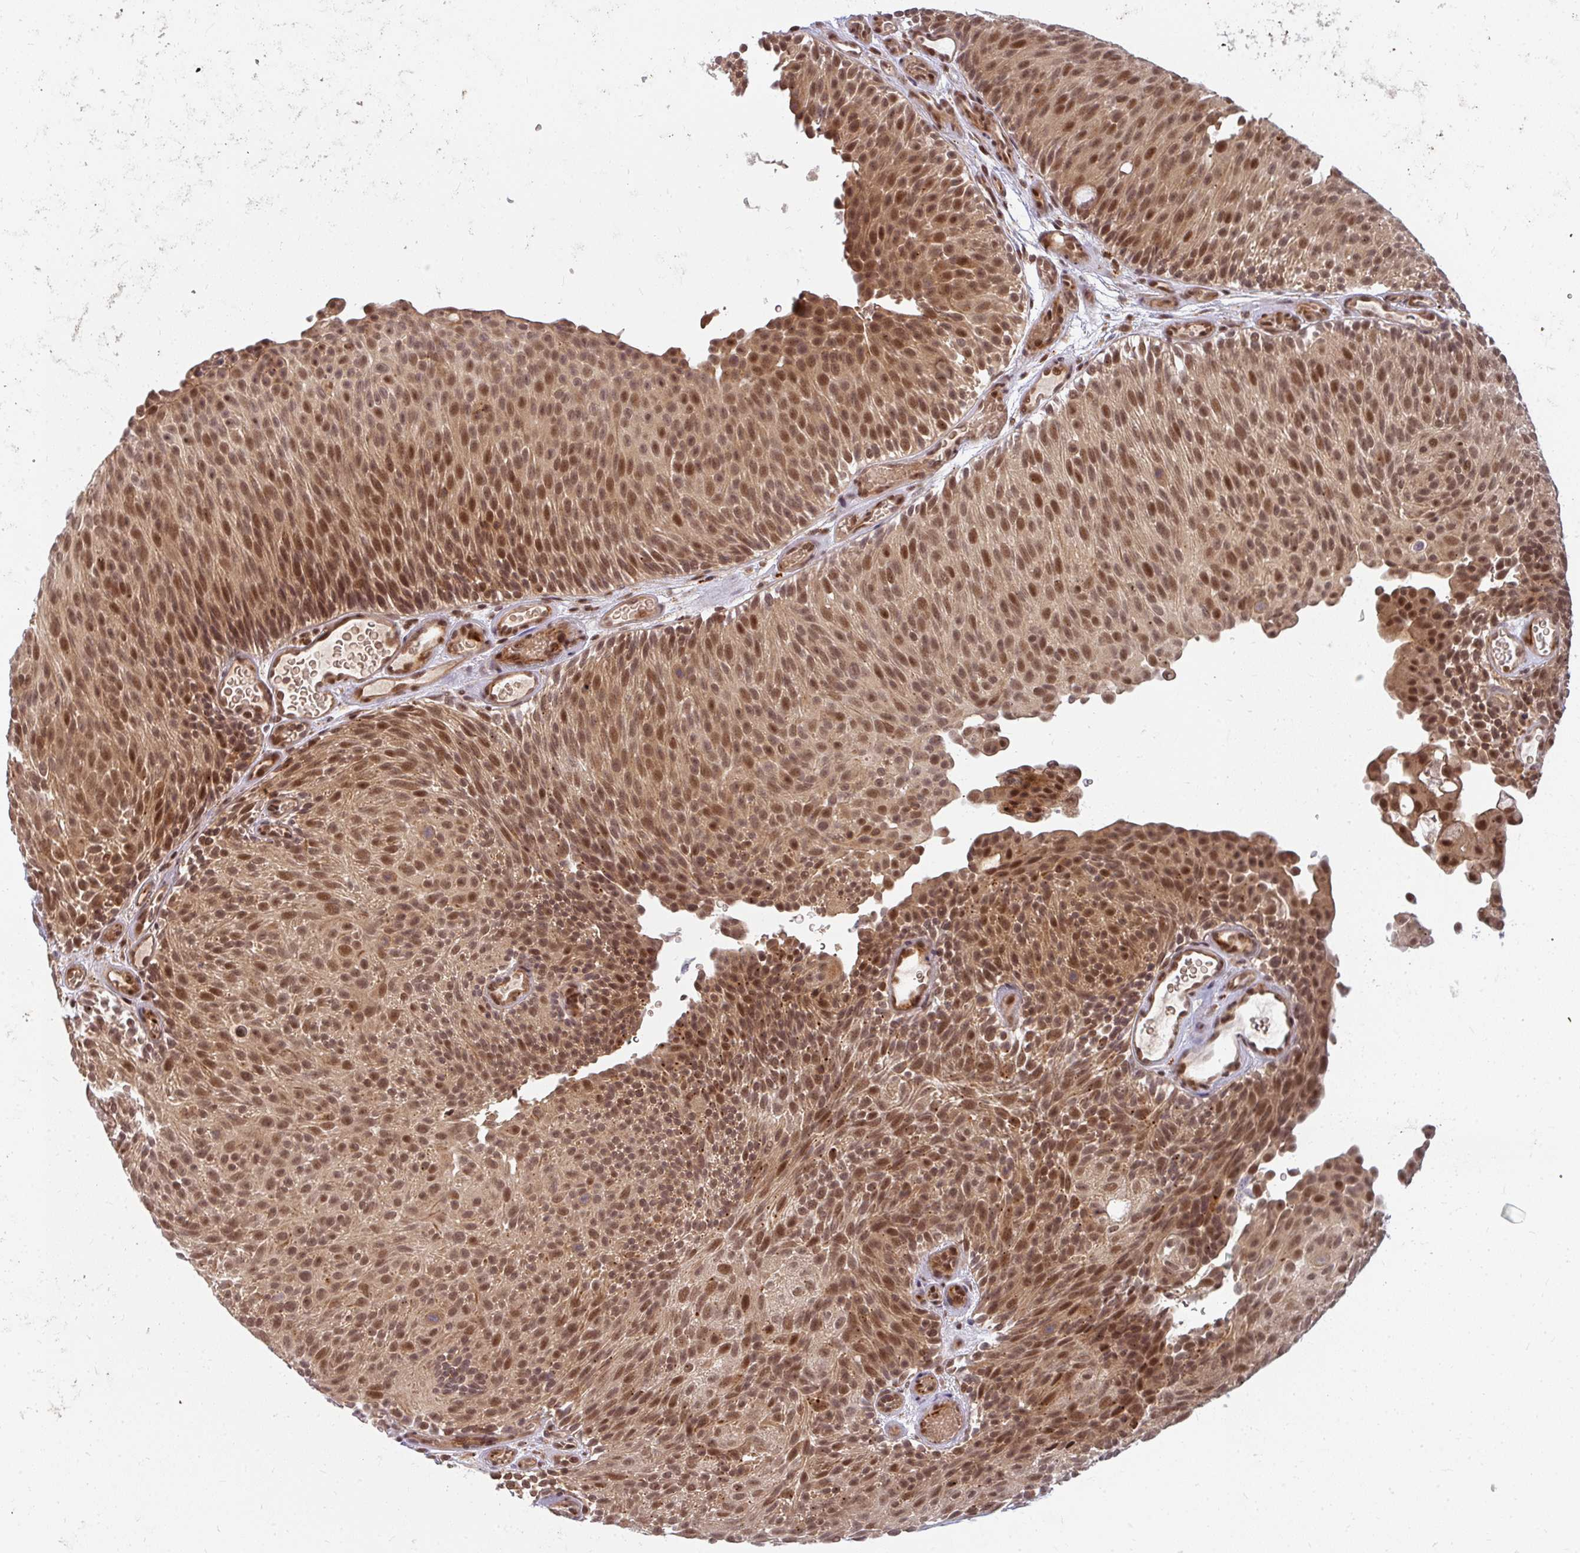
{"staining": {"intensity": "moderate", "quantity": ">75%", "location": "nuclear"}, "tissue": "urothelial cancer", "cell_type": "Tumor cells", "image_type": "cancer", "snomed": [{"axis": "morphology", "description": "Urothelial carcinoma, Low grade"}, {"axis": "topography", "description": "Urinary bladder"}], "caption": "Moderate nuclear protein staining is appreciated in approximately >75% of tumor cells in low-grade urothelial carcinoma.", "gene": "GTF3C6", "patient": {"sex": "male", "age": 78}}